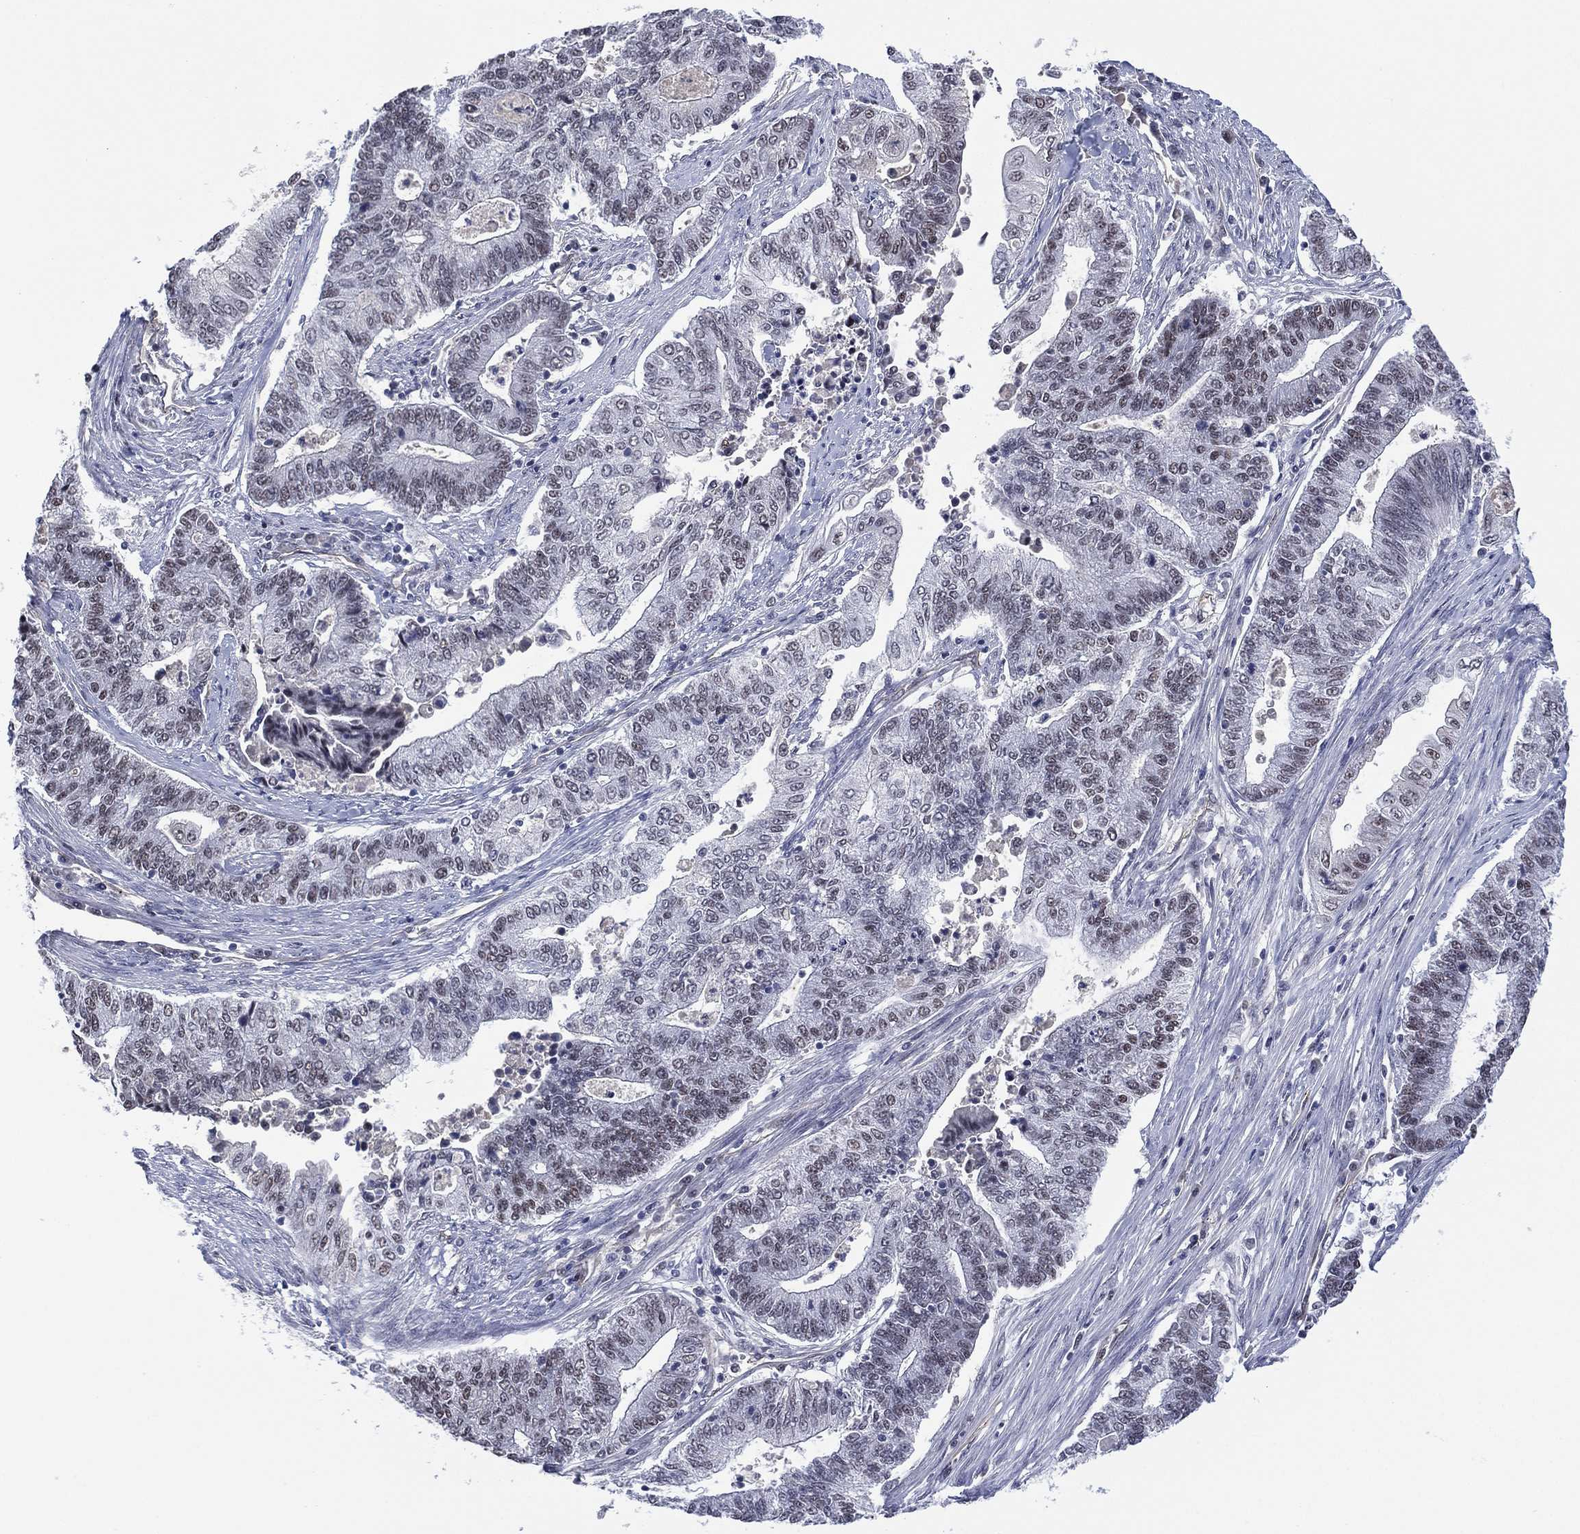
{"staining": {"intensity": "strong", "quantity": "<25%", "location": "cytoplasmic/membranous,nuclear"}, "tissue": "endometrial cancer", "cell_type": "Tumor cells", "image_type": "cancer", "snomed": [{"axis": "morphology", "description": "Adenocarcinoma, NOS"}, {"axis": "topography", "description": "Uterus"}, {"axis": "topography", "description": "Endometrium"}], "caption": "Immunohistochemistry photomicrograph of neoplastic tissue: human adenocarcinoma (endometrial) stained using immunohistochemistry (IHC) exhibits medium levels of strong protein expression localized specifically in the cytoplasmic/membranous and nuclear of tumor cells, appearing as a cytoplasmic/membranous and nuclear brown color.", "gene": "GSE1", "patient": {"sex": "female", "age": 54}}